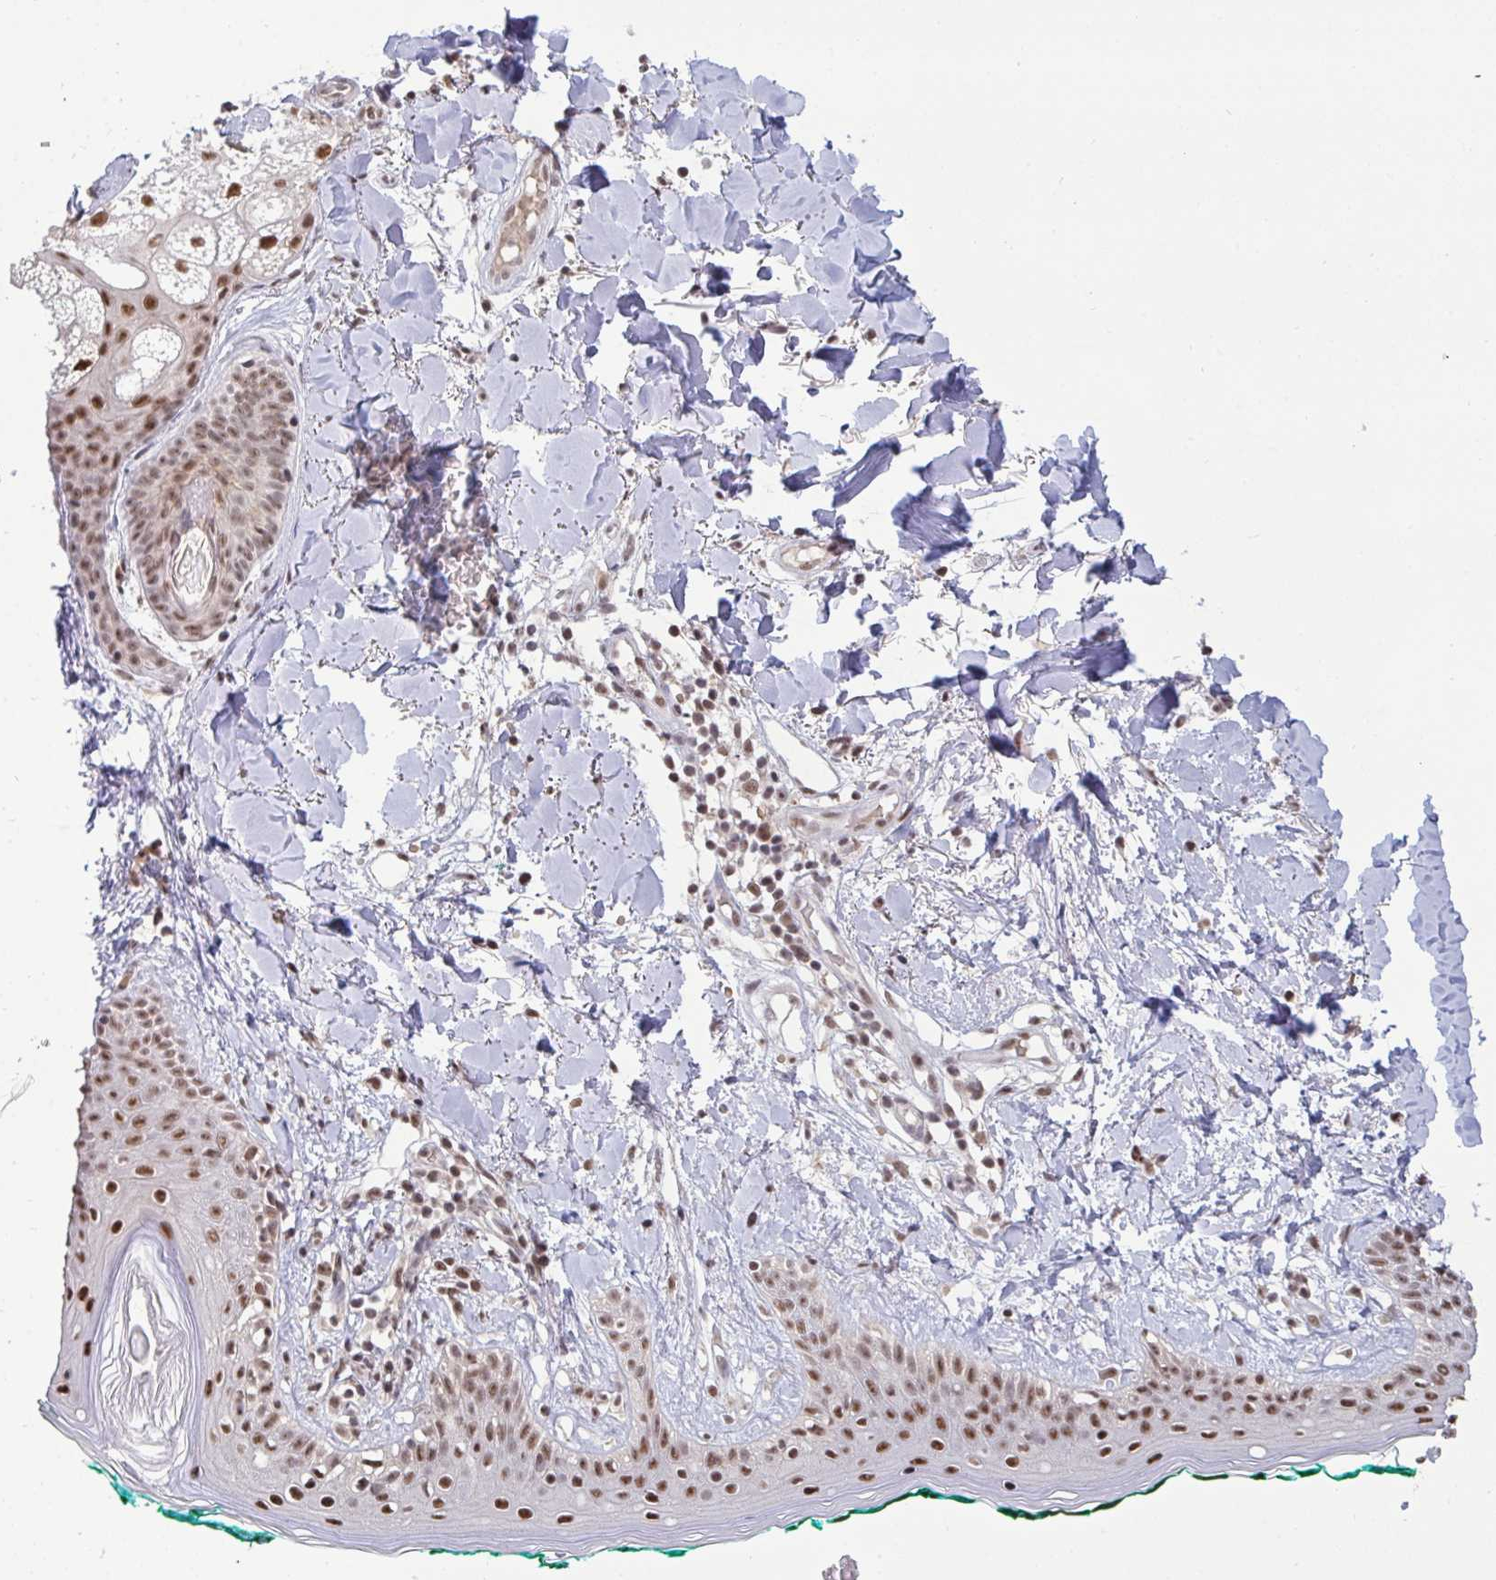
{"staining": {"intensity": "moderate", "quantity": ">75%", "location": "nuclear"}, "tissue": "skin", "cell_type": "Fibroblasts", "image_type": "normal", "snomed": [{"axis": "morphology", "description": "Normal tissue, NOS"}, {"axis": "topography", "description": "Skin"}], "caption": "Skin stained for a protein (brown) displays moderate nuclear positive positivity in approximately >75% of fibroblasts.", "gene": "PUF60", "patient": {"sex": "female", "age": 34}}